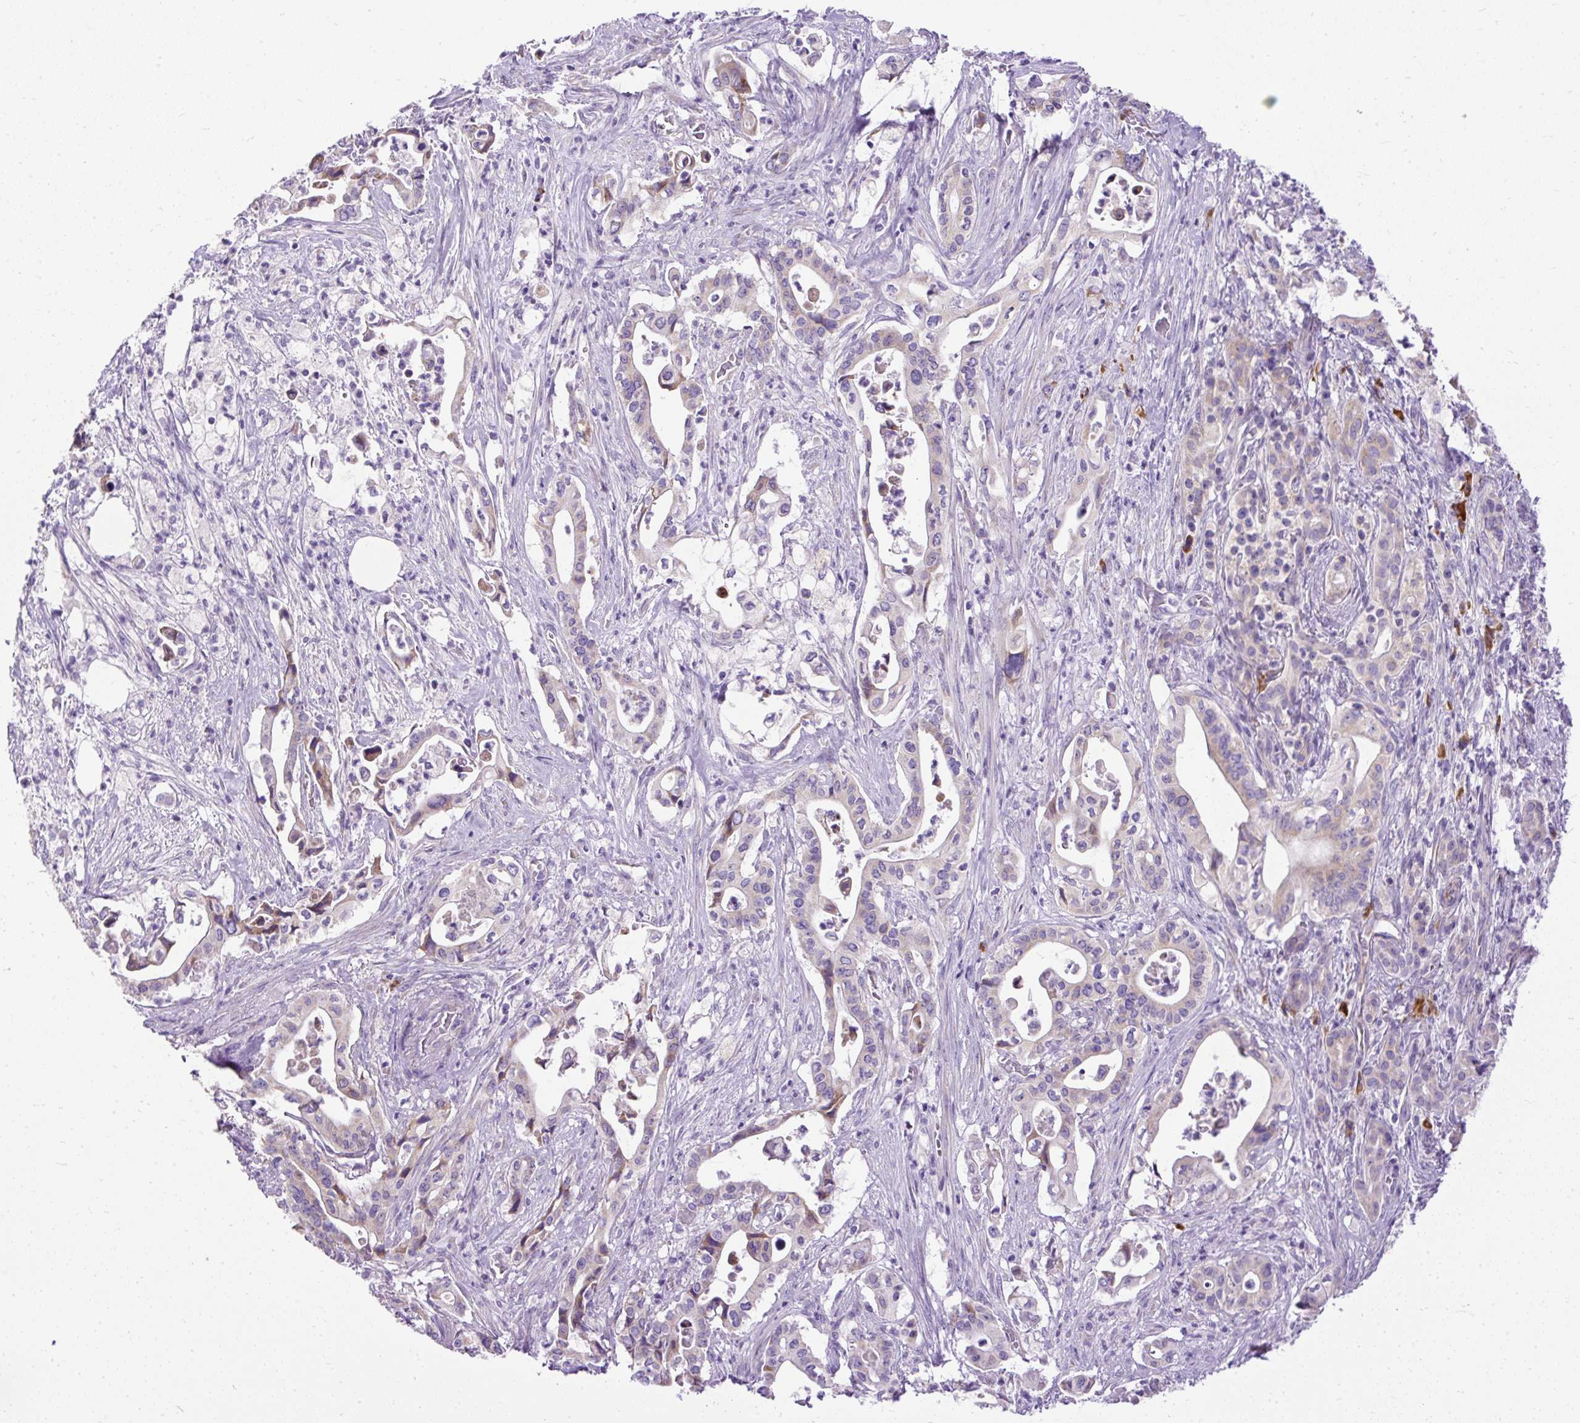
{"staining": {"intensity": "weak", "quantity": "<25%", "location": "cytoplasmic/membranous"}, "tissue": "pancreatic cancer", "cell_type": "Tumor cells", "image_type": "cancer", "snomed": [{"axis": "morphology", "description": "Adenocarcinoma, NOS"}, {"axis": "topography", "description": "Pancreas"}], "caption": "This is an immunohistochemistry histopathology image of pancreatic cancer. There is no positivity in tumor cells.", "gene": "SYBU", "patient": {"sex": "female", "age": 77}}